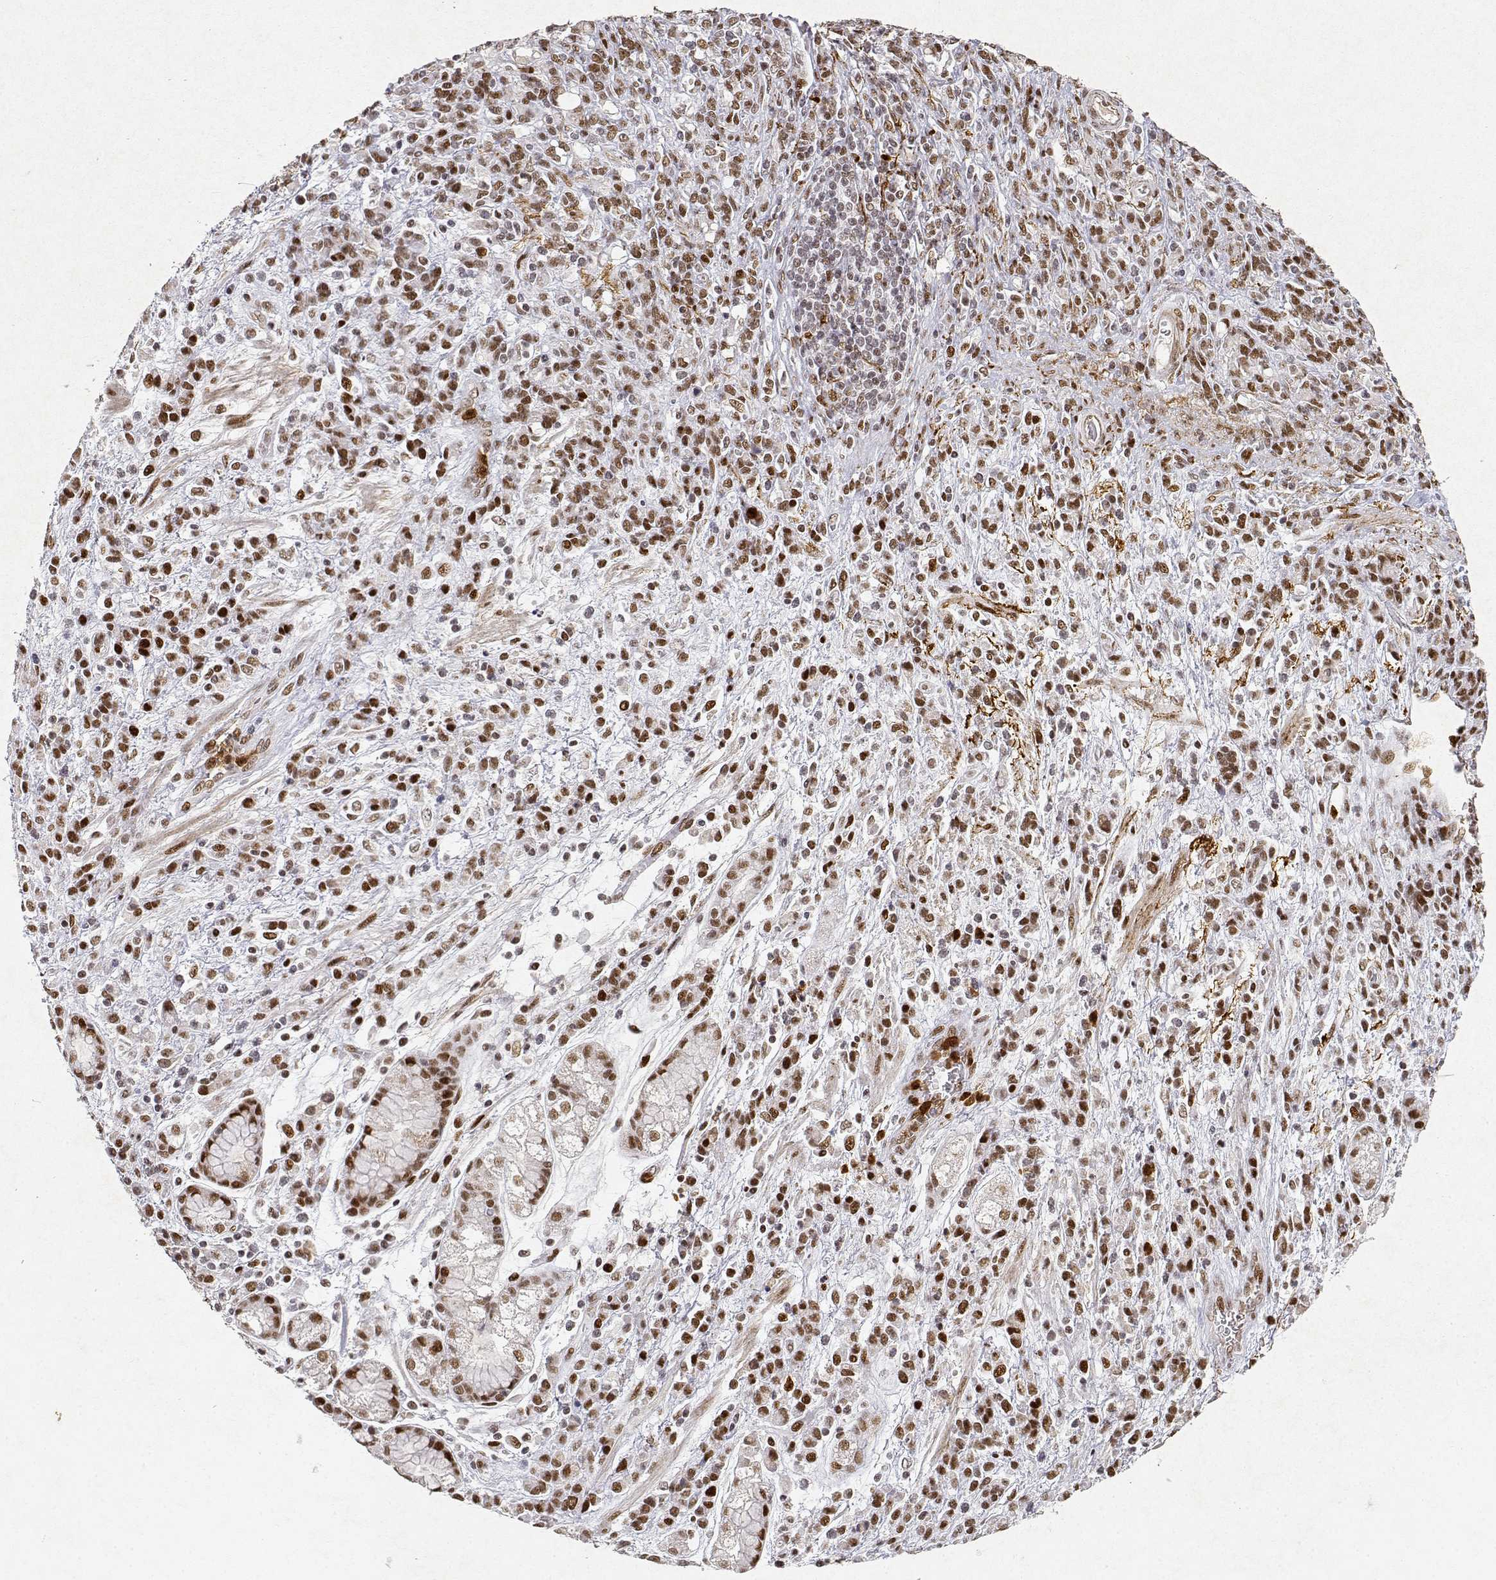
{"staining": {"intensity": "strong", "quantity": "<25%", "location": "nuclear"}, "tissue": "stomach cancer", "cell_type": "Tumor cells", "image_type": "cancer", "snomed": [{"axis": "morphology", "description": "Adenocarcinoma, NOS"}, {"axis": "topography", "description": "Stomach"}], "caption": "Adenocarcinoma (stomach) tissue exhibits strong nuclear expression in approximately <25% of tumor cells", "gene": "RSF1", "patient": {"sex": "female", "age": 57}}